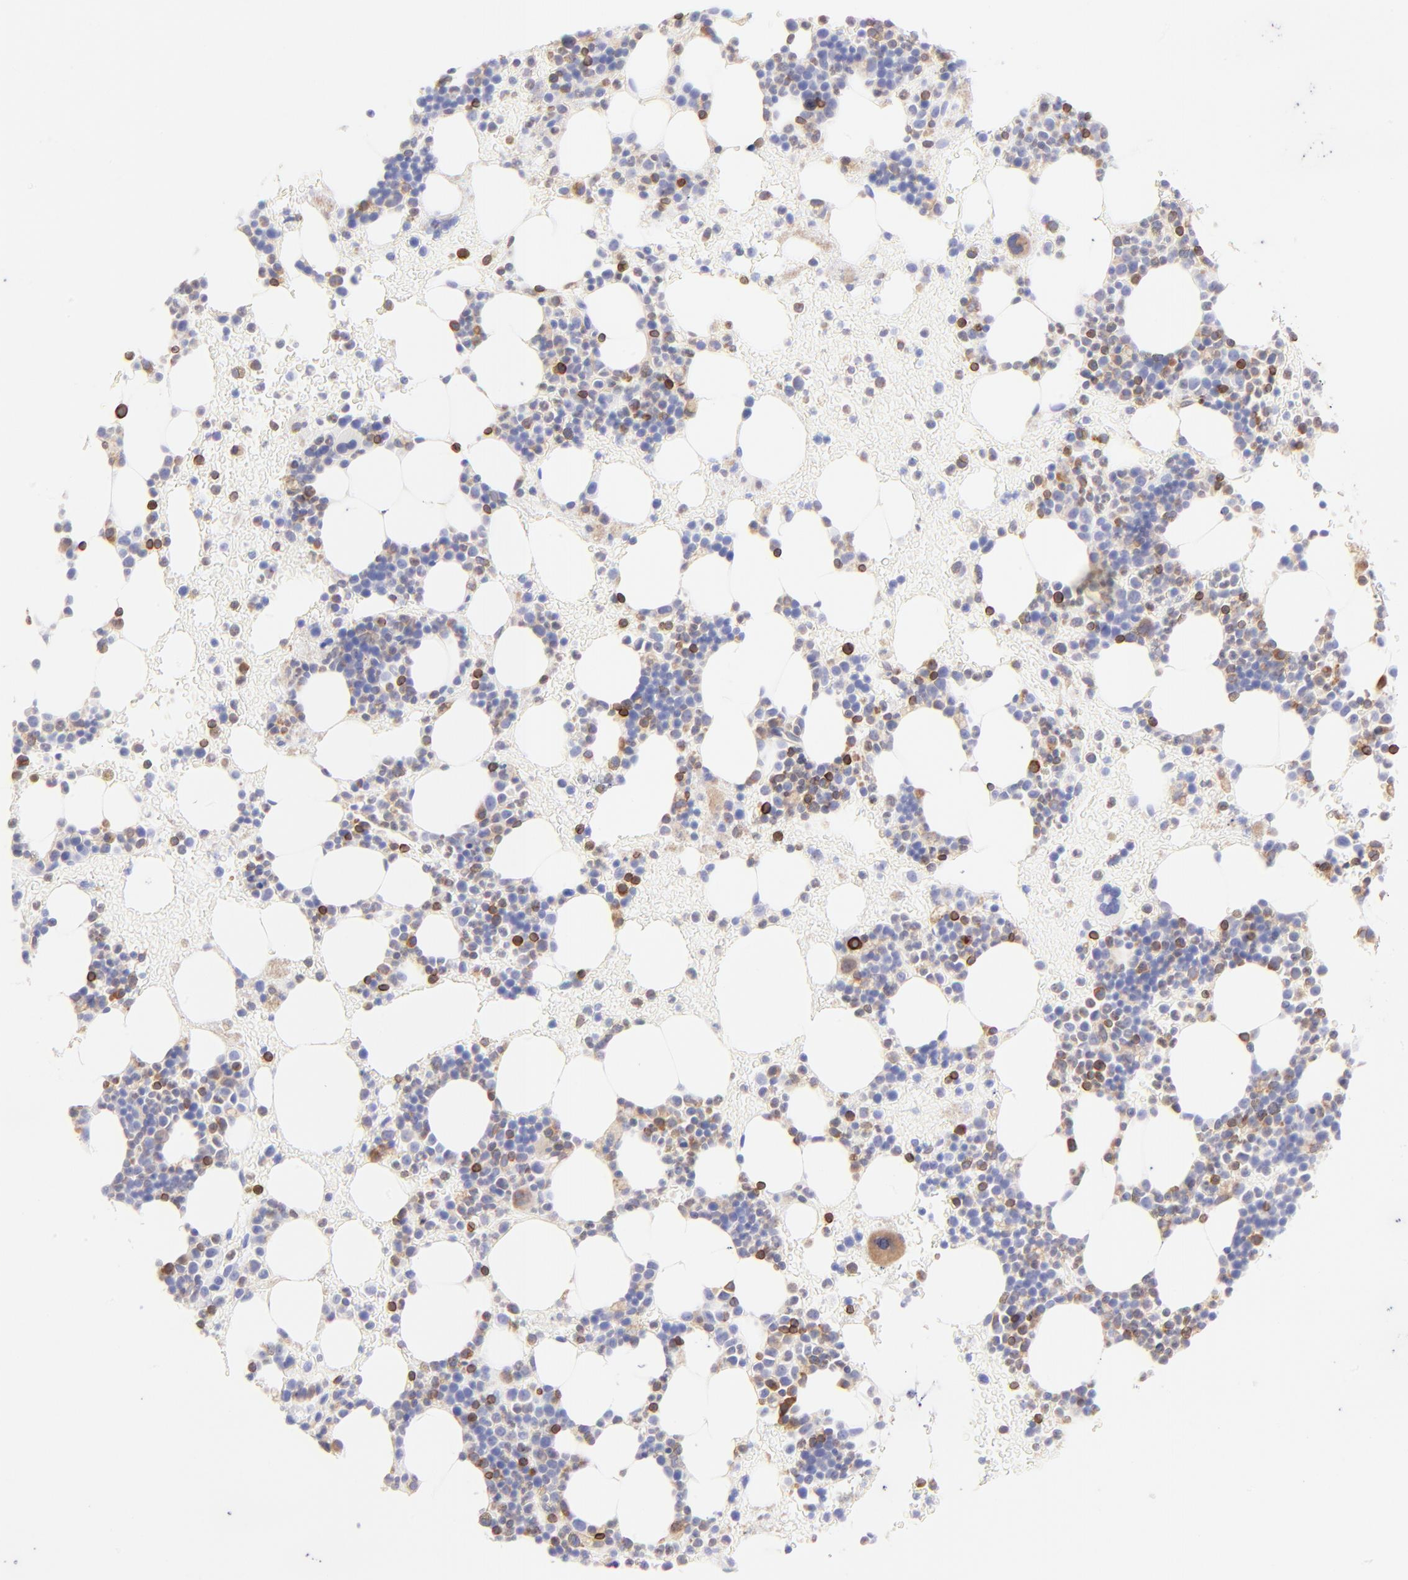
{"staining": {"intensity": "strong", "quantity": "25%-75%", "location": "cytoplasmic/membranous"}, "tissue": "bone marrow", "cell_type": "Hematopoietic cells", "image_type": "normal", "snomed": [{"axis": "morphology", "description": "Normal tissue, NOS"}, {"axis": "topography", "description": "Bone marrow"}], "caption": "Immunohistochemistry (IHC) (DAB (3,3'-diaminobenzidine)) staining of benign bone marrow demonstrates strong cytoplasmic/membranous protein staining in about 25%-75% of hematopoietic cells. (DAB = brown stain, brightfield microscopy at high magnification).", "gene": "IRAG2", "patient": {"sex": "male", "age": 17}}